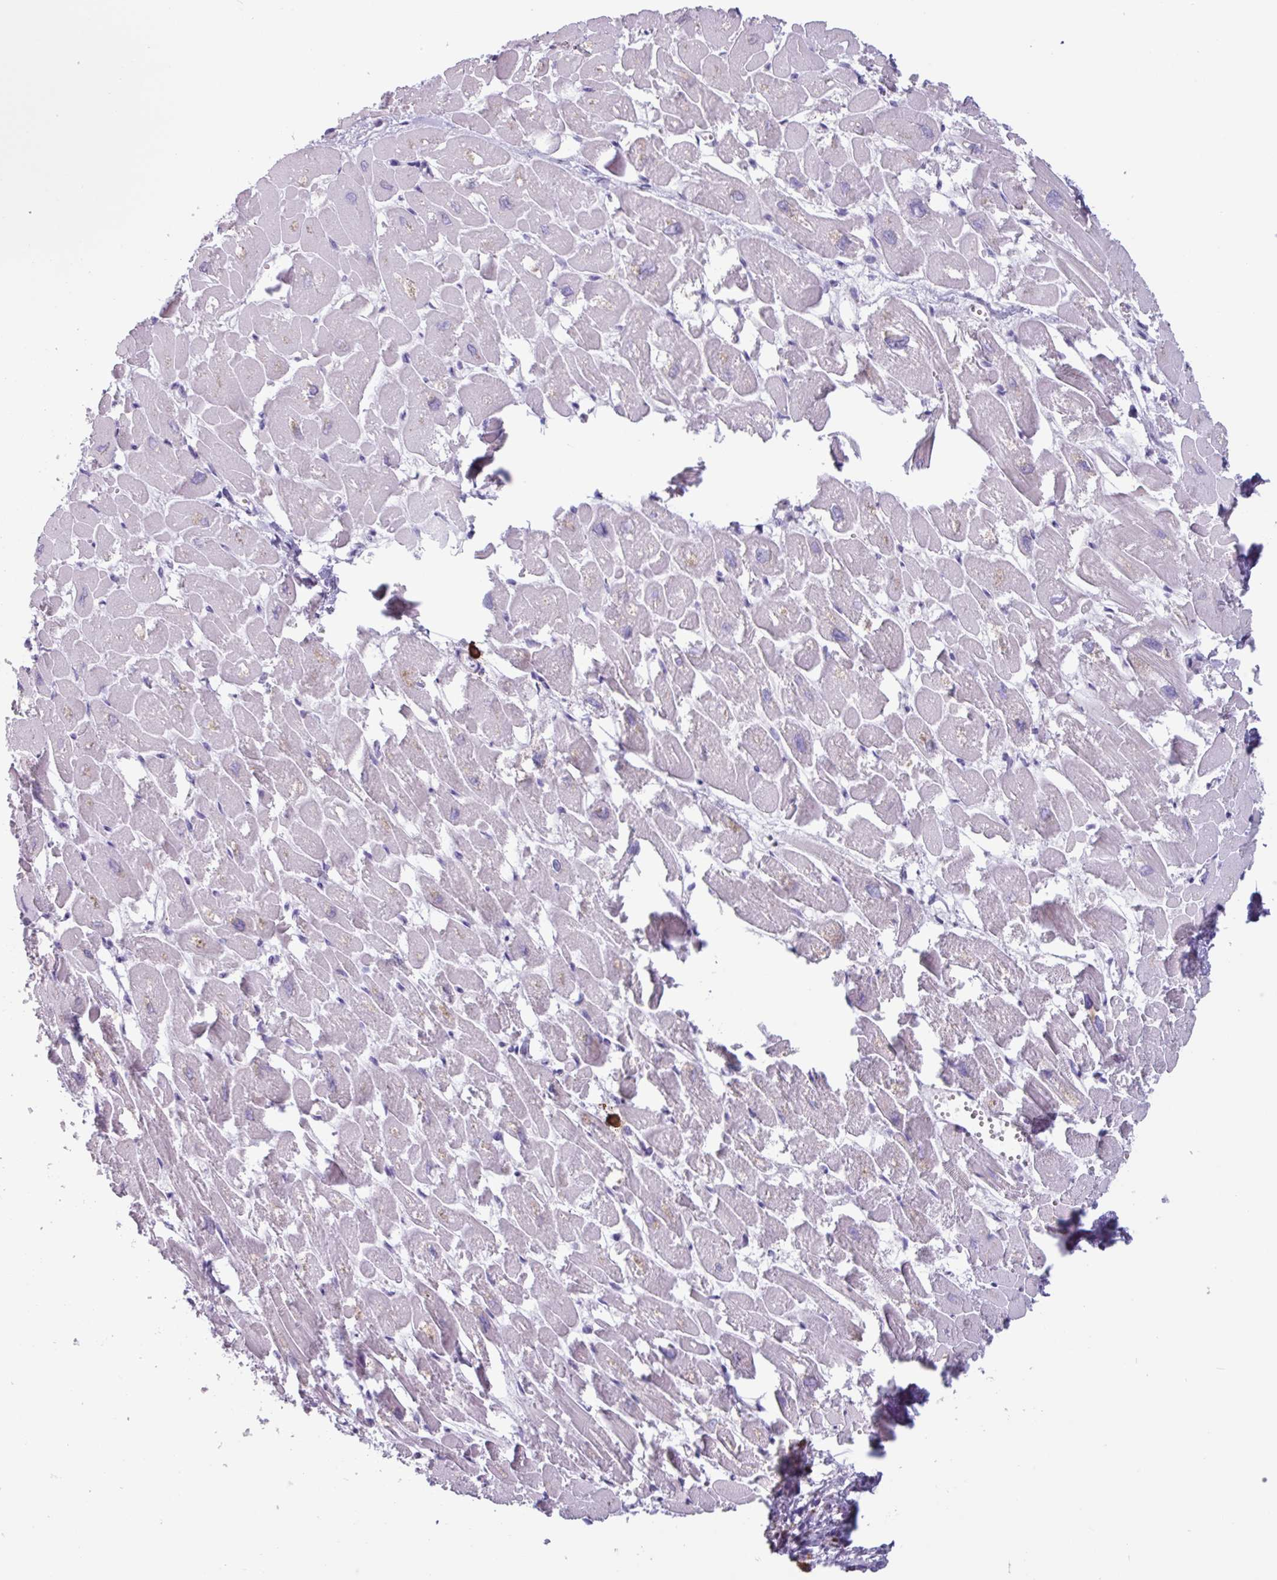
{"staining": {"intensity": "negative", "quantity": "none", "location": "none"}, "tissue": "heart muscle", "cell_type": "Cardiomyocytes", "image_type": "normal", "snomed": [{"axis": "morphology", "description": "Normal tissue, NOS"}, {"axis": "topography", "description": "Heart"}], "caption": "This is a photomicrograph of immunohistochemistry staining of unremarkable heart muscle, which shows no positivity in cardiomyocytes.", "gene": "ADGRE1", "patient": {"sex": "male", "age": 54}}